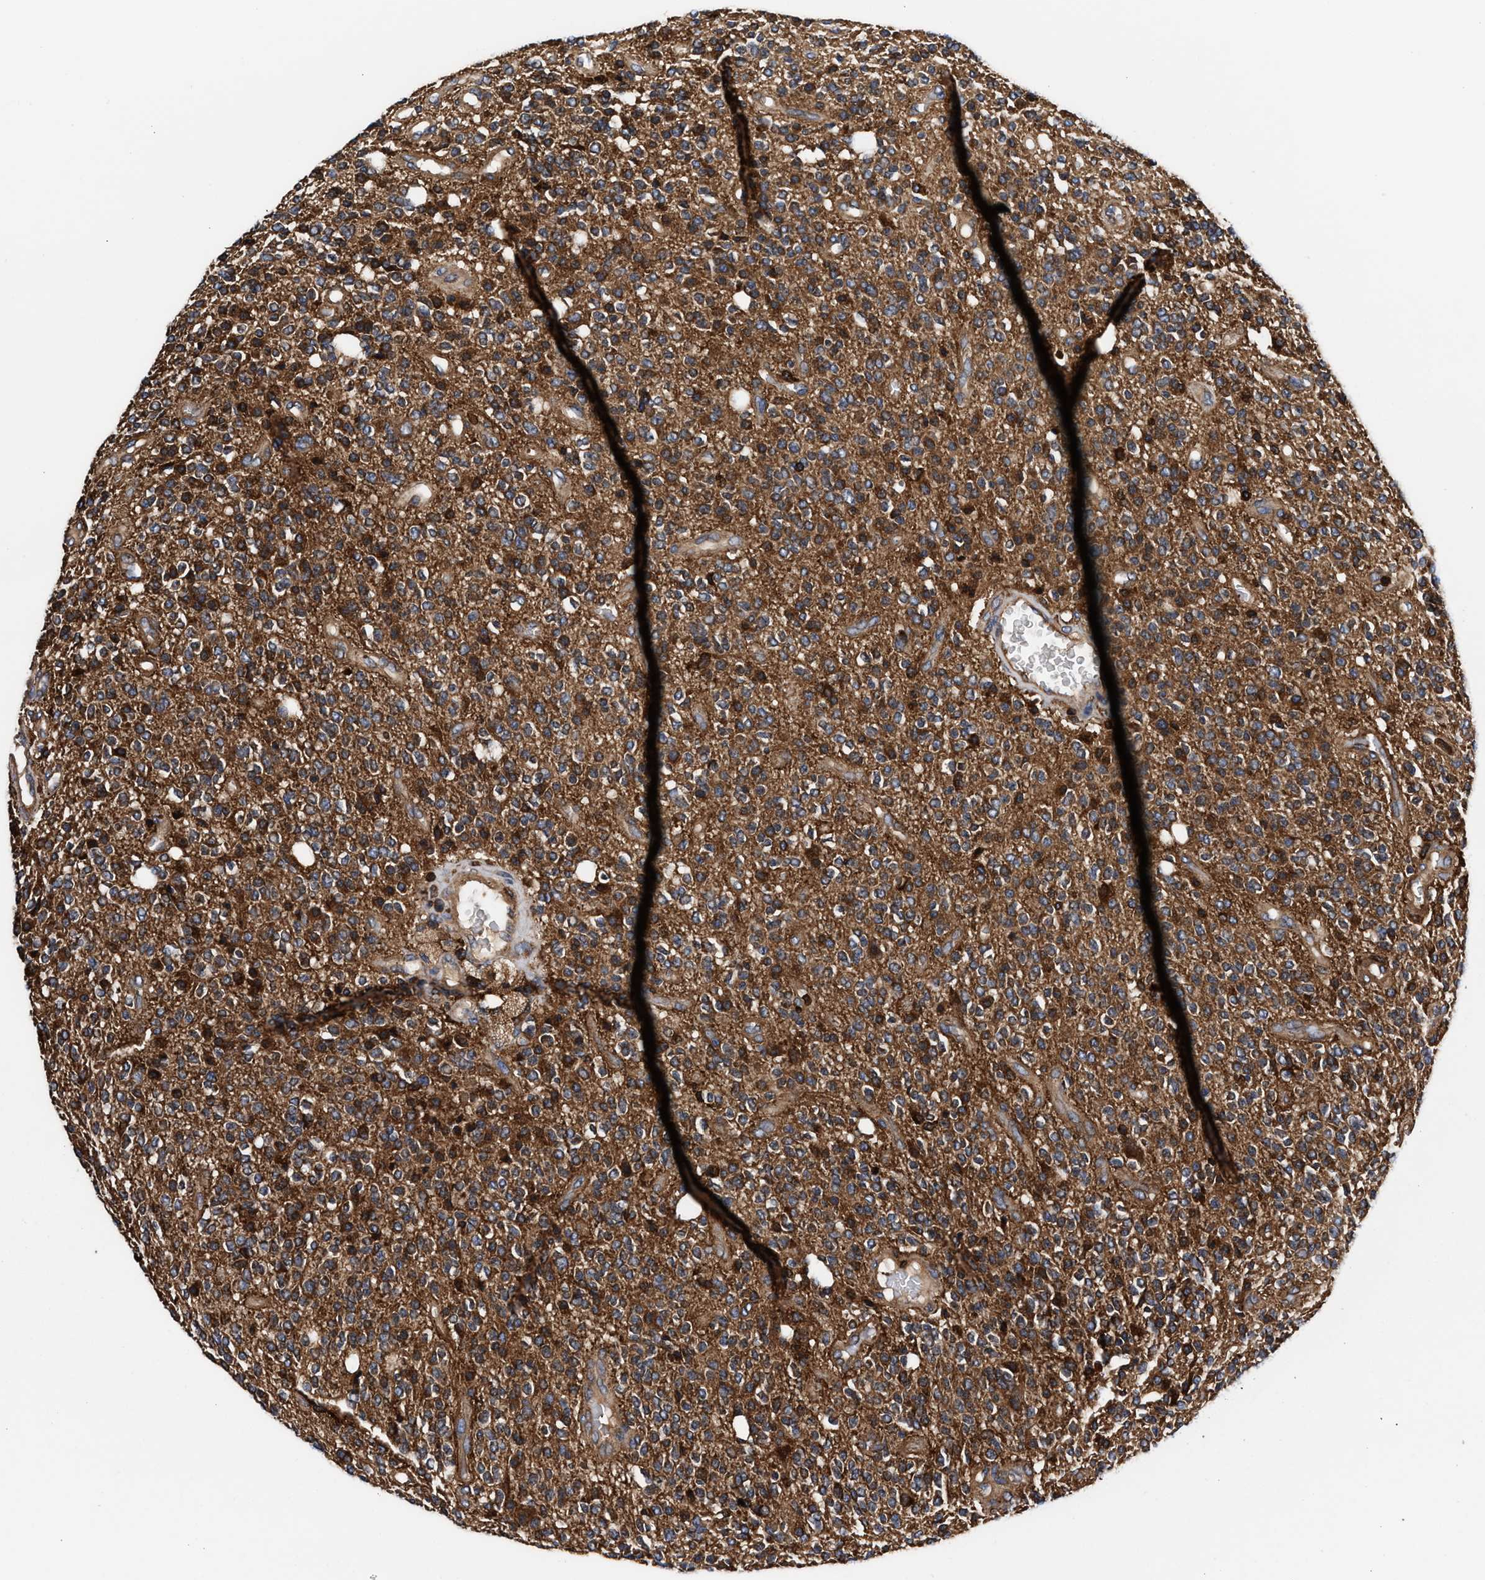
{"staining": {"intensity": "strong", "quantity": ">75%", "location": "cytoplasmic/membranous"}, "tissue": "glioma", "cell_type": "Tumor cells", "image_type": "cancer", "snomed": [{"axis": "morphology", "description": "Glioma, malignant, High grade"}, {"axis": "topography", "description": "Brain"}], "caption": "Glioma stained for a protein (brown) reveals strong cytoplasmic/membranous positive staining in about >75% of tumor cells.", "gene": "KYAT1", "patient": {"sex": "male", "age": 34}}